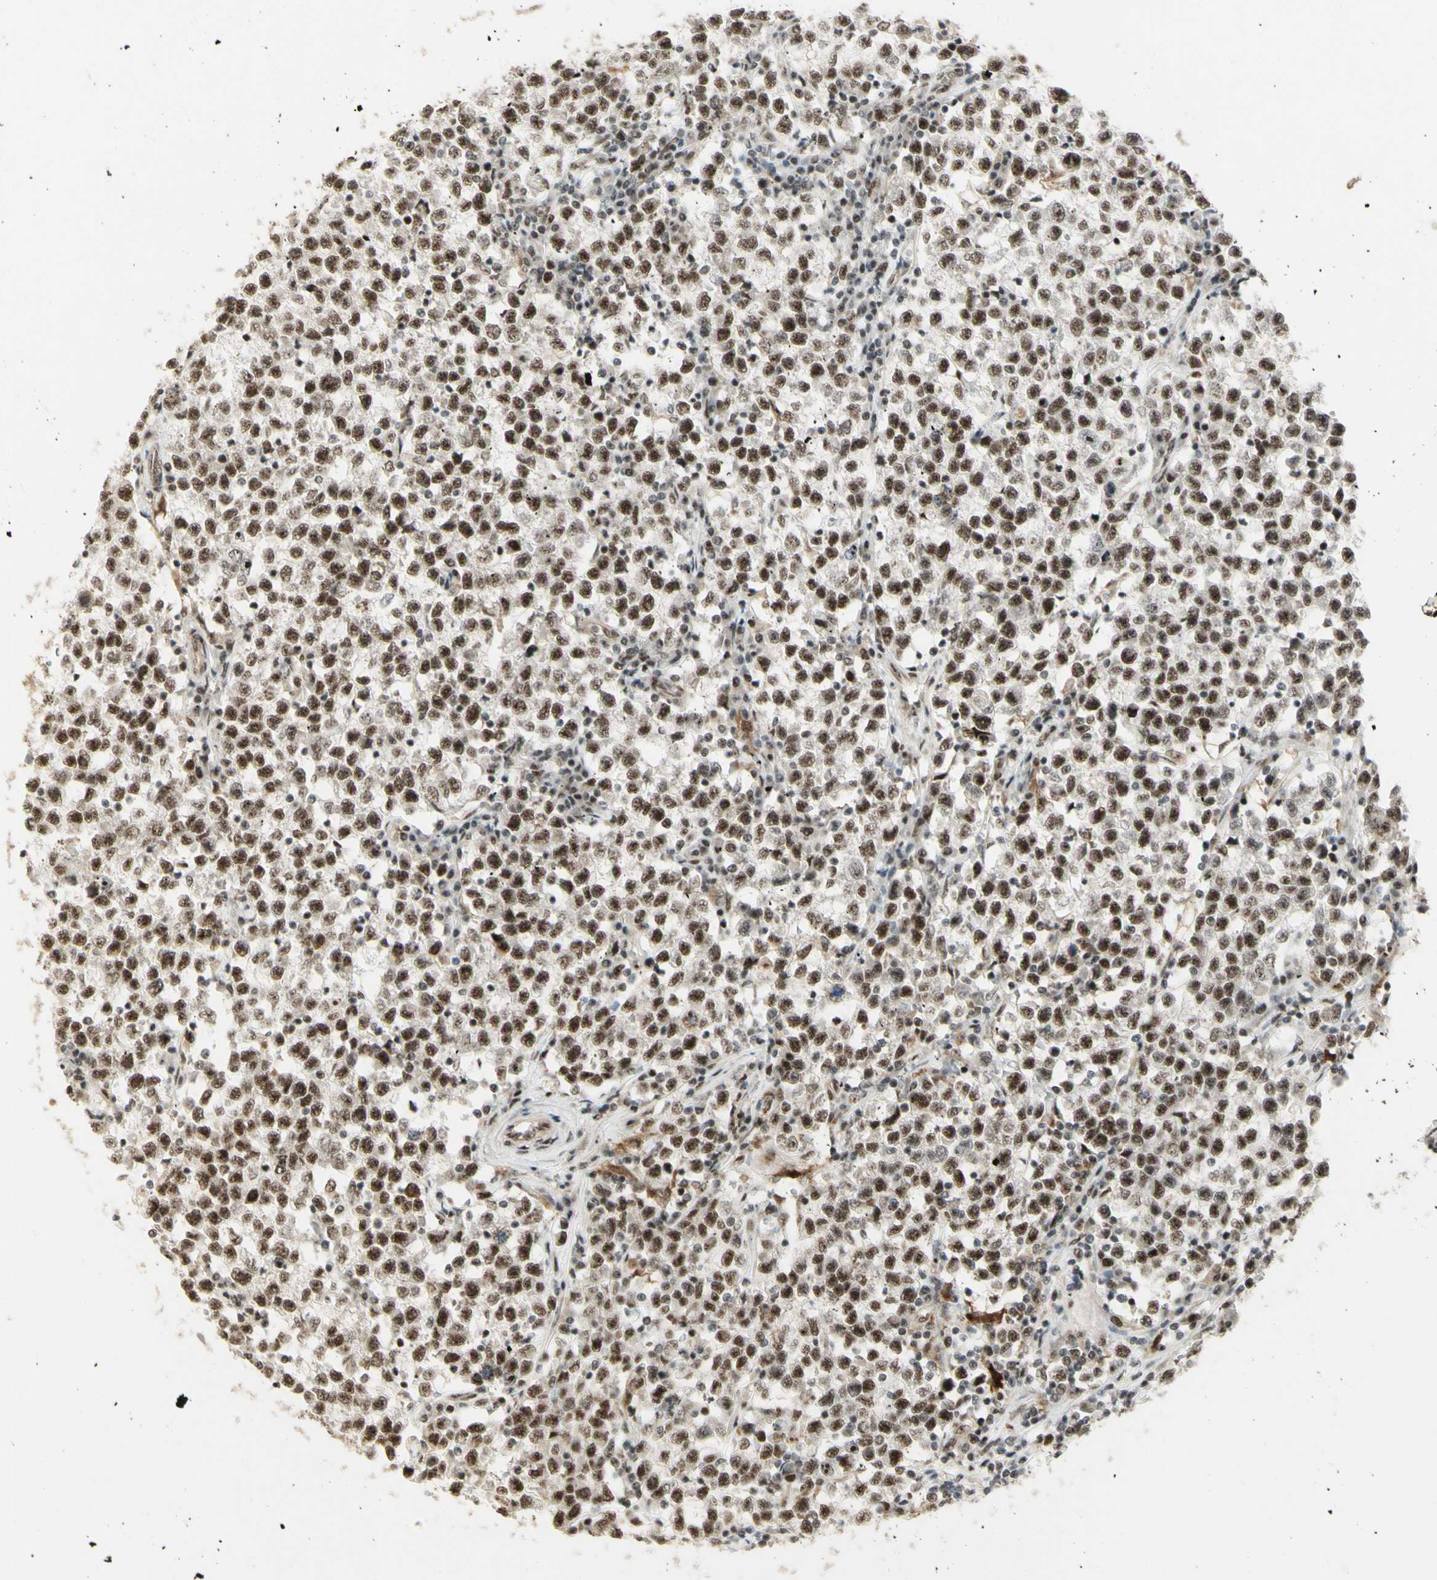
{"staining": {"intensity": "strong", "quantity": ">75%", "location": "nuclear"}, "tissue": "testis cancer", "cell_type": "Tumor cells", "image_type": "cancer", "snomed": [{"axis": "morphology", "description": "Seminoma, NOS"}, {"axis": "topography", "description": "Testis"}], "caption": "IHC of human seminoma (testis) displays high levels of strong nuclear expression in about >75% of tumor cells.", "gene": "DHX9", "patient": {"sex": "male", "age": 22}}